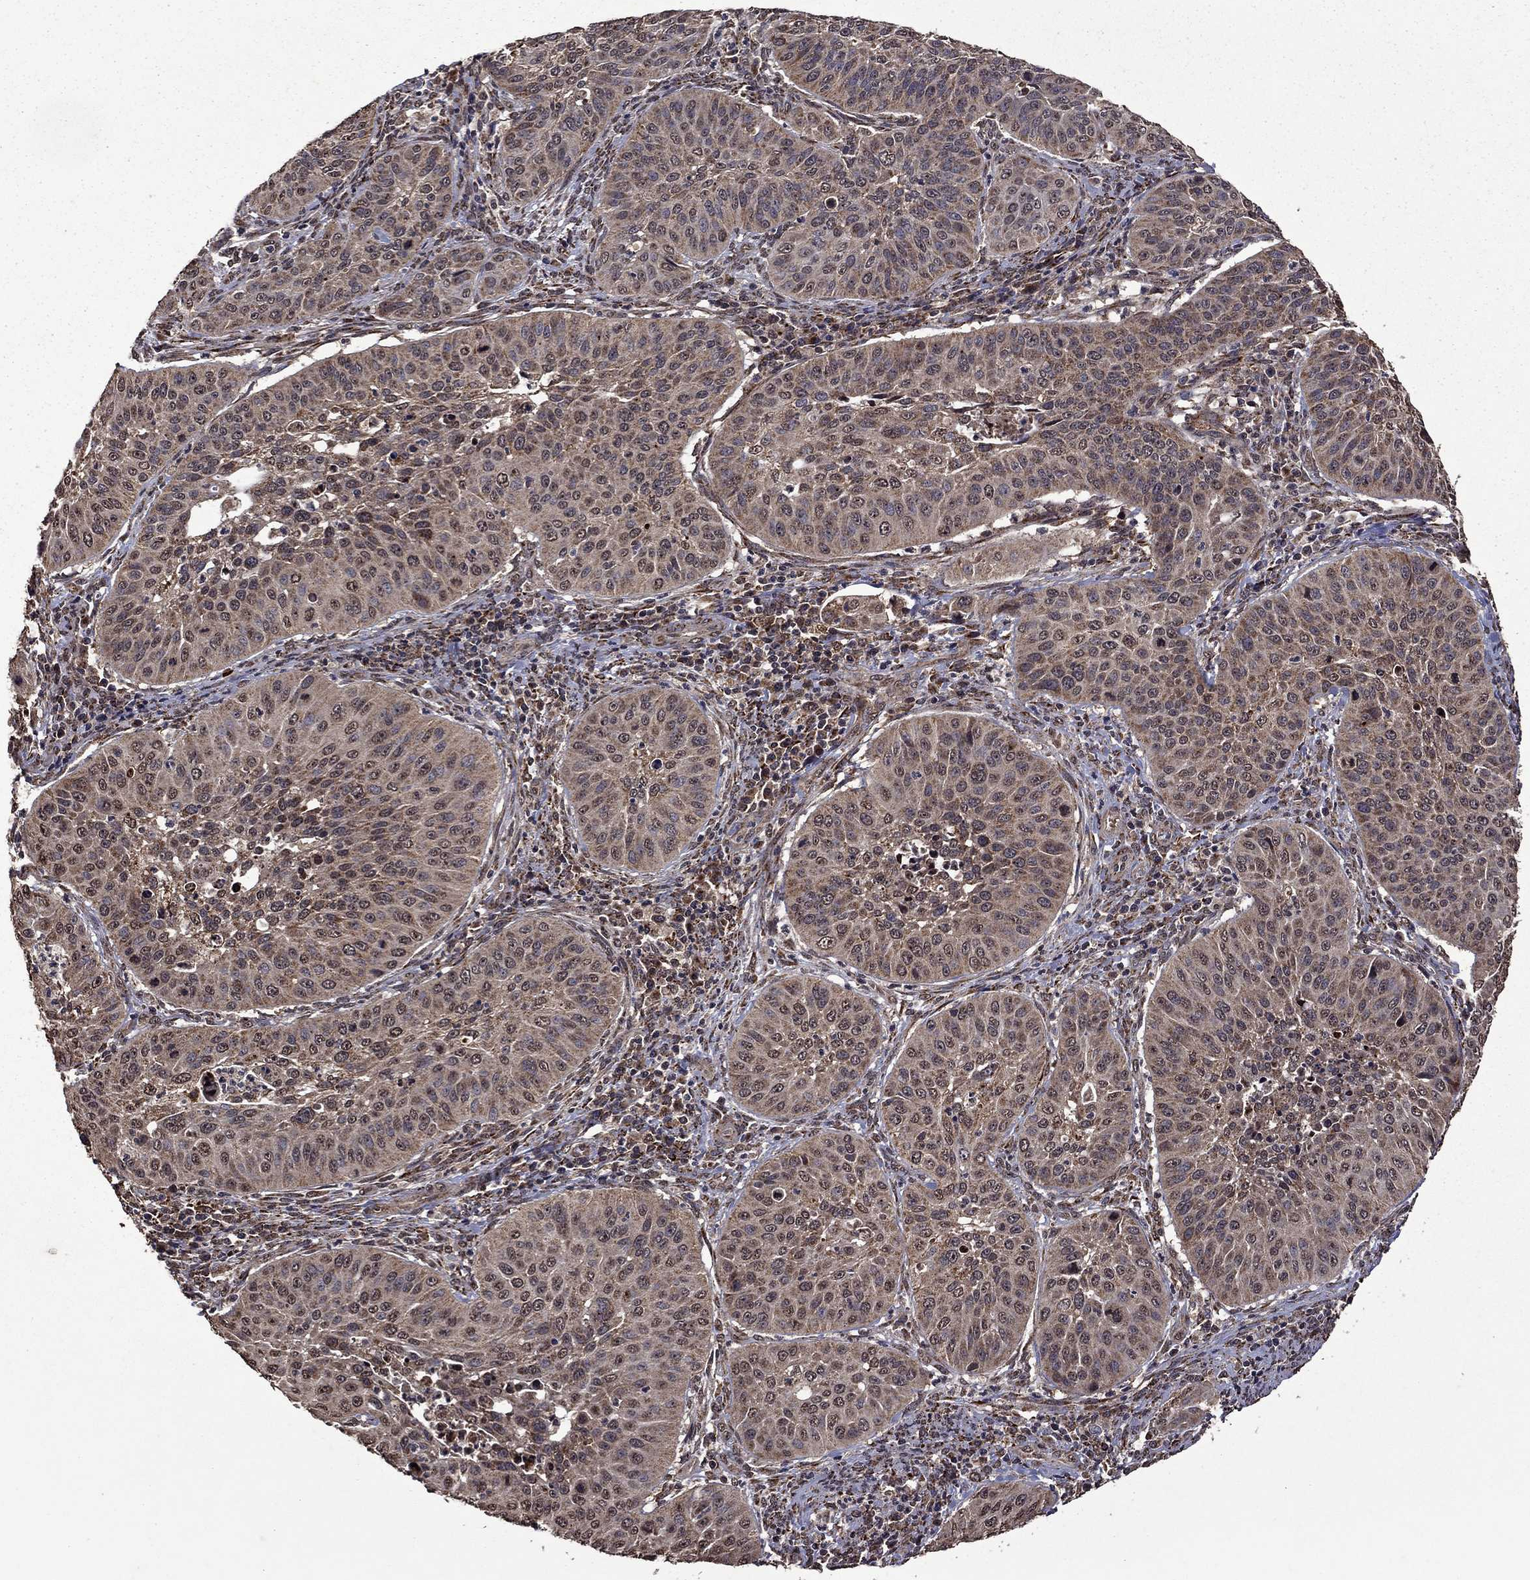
{"staining": {"intensity": "moderate", "quantity": "25%-75%", "location": "cytoplasmic/membranous,nuclear"}, "tissue": "cervical cancer", "cell_type": "Tumor cells", "image_type": "cancer", "snomed": [{"axis": "morphology", "description": "Normal tissue, NOS"}, {"axis": "morphology", "description": "Squamous cell carcinoma, NOS"}, {"axis": "topography", "description": "Cervix"}], "caption": "Immunohistochemical staining of human cervical cancer exhibits medium levels of moderate cytoplasmic/membranous and nuclear protein expression in about 25%-75% of tumor cells. The protein is stained brown, and the nuclei are stained in blue (DAB IHC with brightfield microscopy, high magnification).", "gene": "ITM2B", "patient": {"sex": "female", "age": 39}}